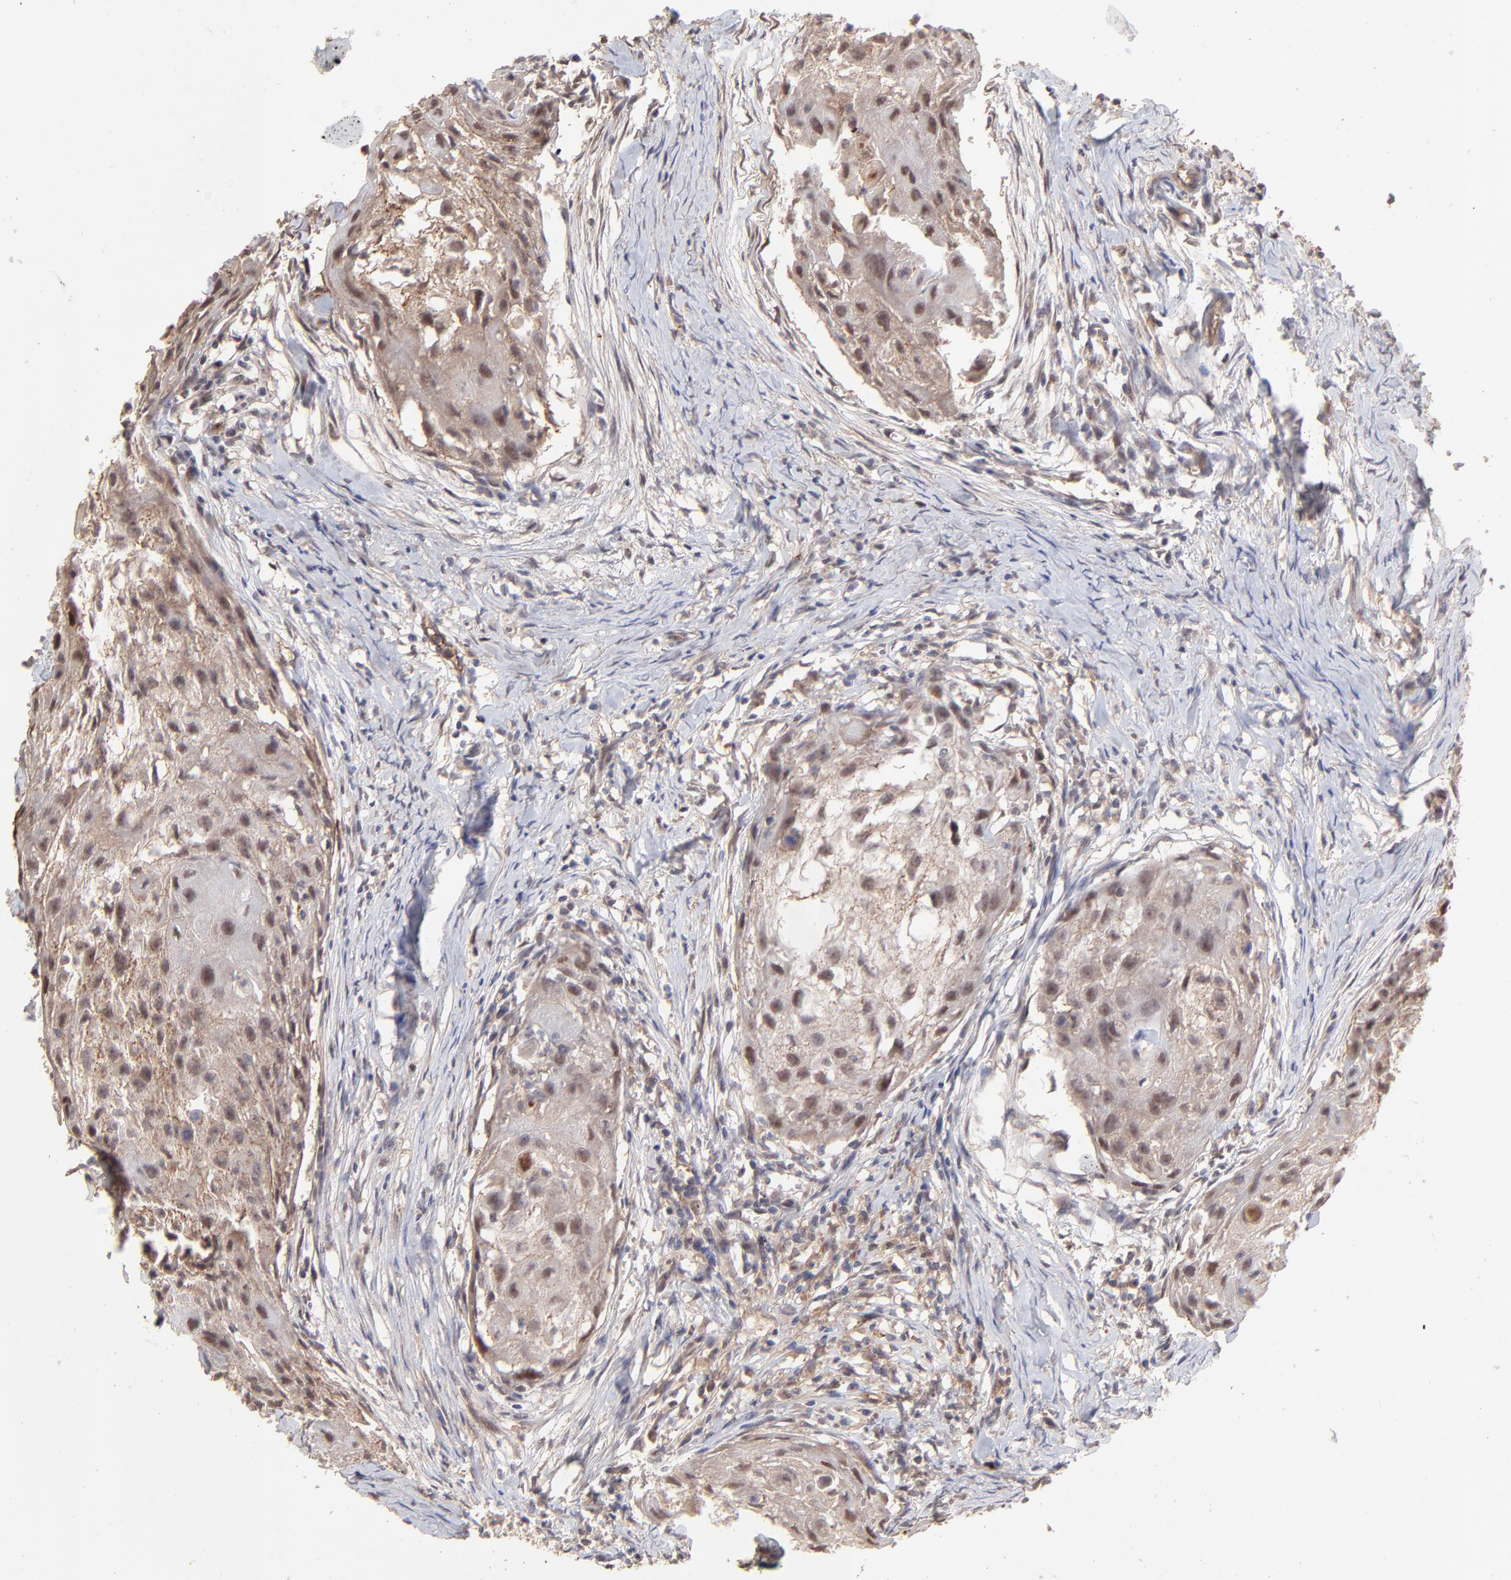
{"staining": {"intensity": "moderate", "quantity": ">75%", "location": "cytoplasmic/membranous,nuclear"}, "tissue": "head and neck cancer", "cell_type": "Tumor cells", "image_type": "cancer", "snomed": [{"axis": "morphology", "description": "Squamous cell carcinoma, NOS"}, {"axis": "topography", "description": "Head-Neck"}], "caption": "The immunohistochemical stain highlights moderate cytoplasmic/membranous and nuclear positivity in tumor cells of squamous cell carcinoma (head and neck) tissue. Immunohistochemistry (ihc) stains the protein in brown and the nuclei are stained blue.", "gene": "PSMD14", "patient": {"sex": "male", "age": 64}}